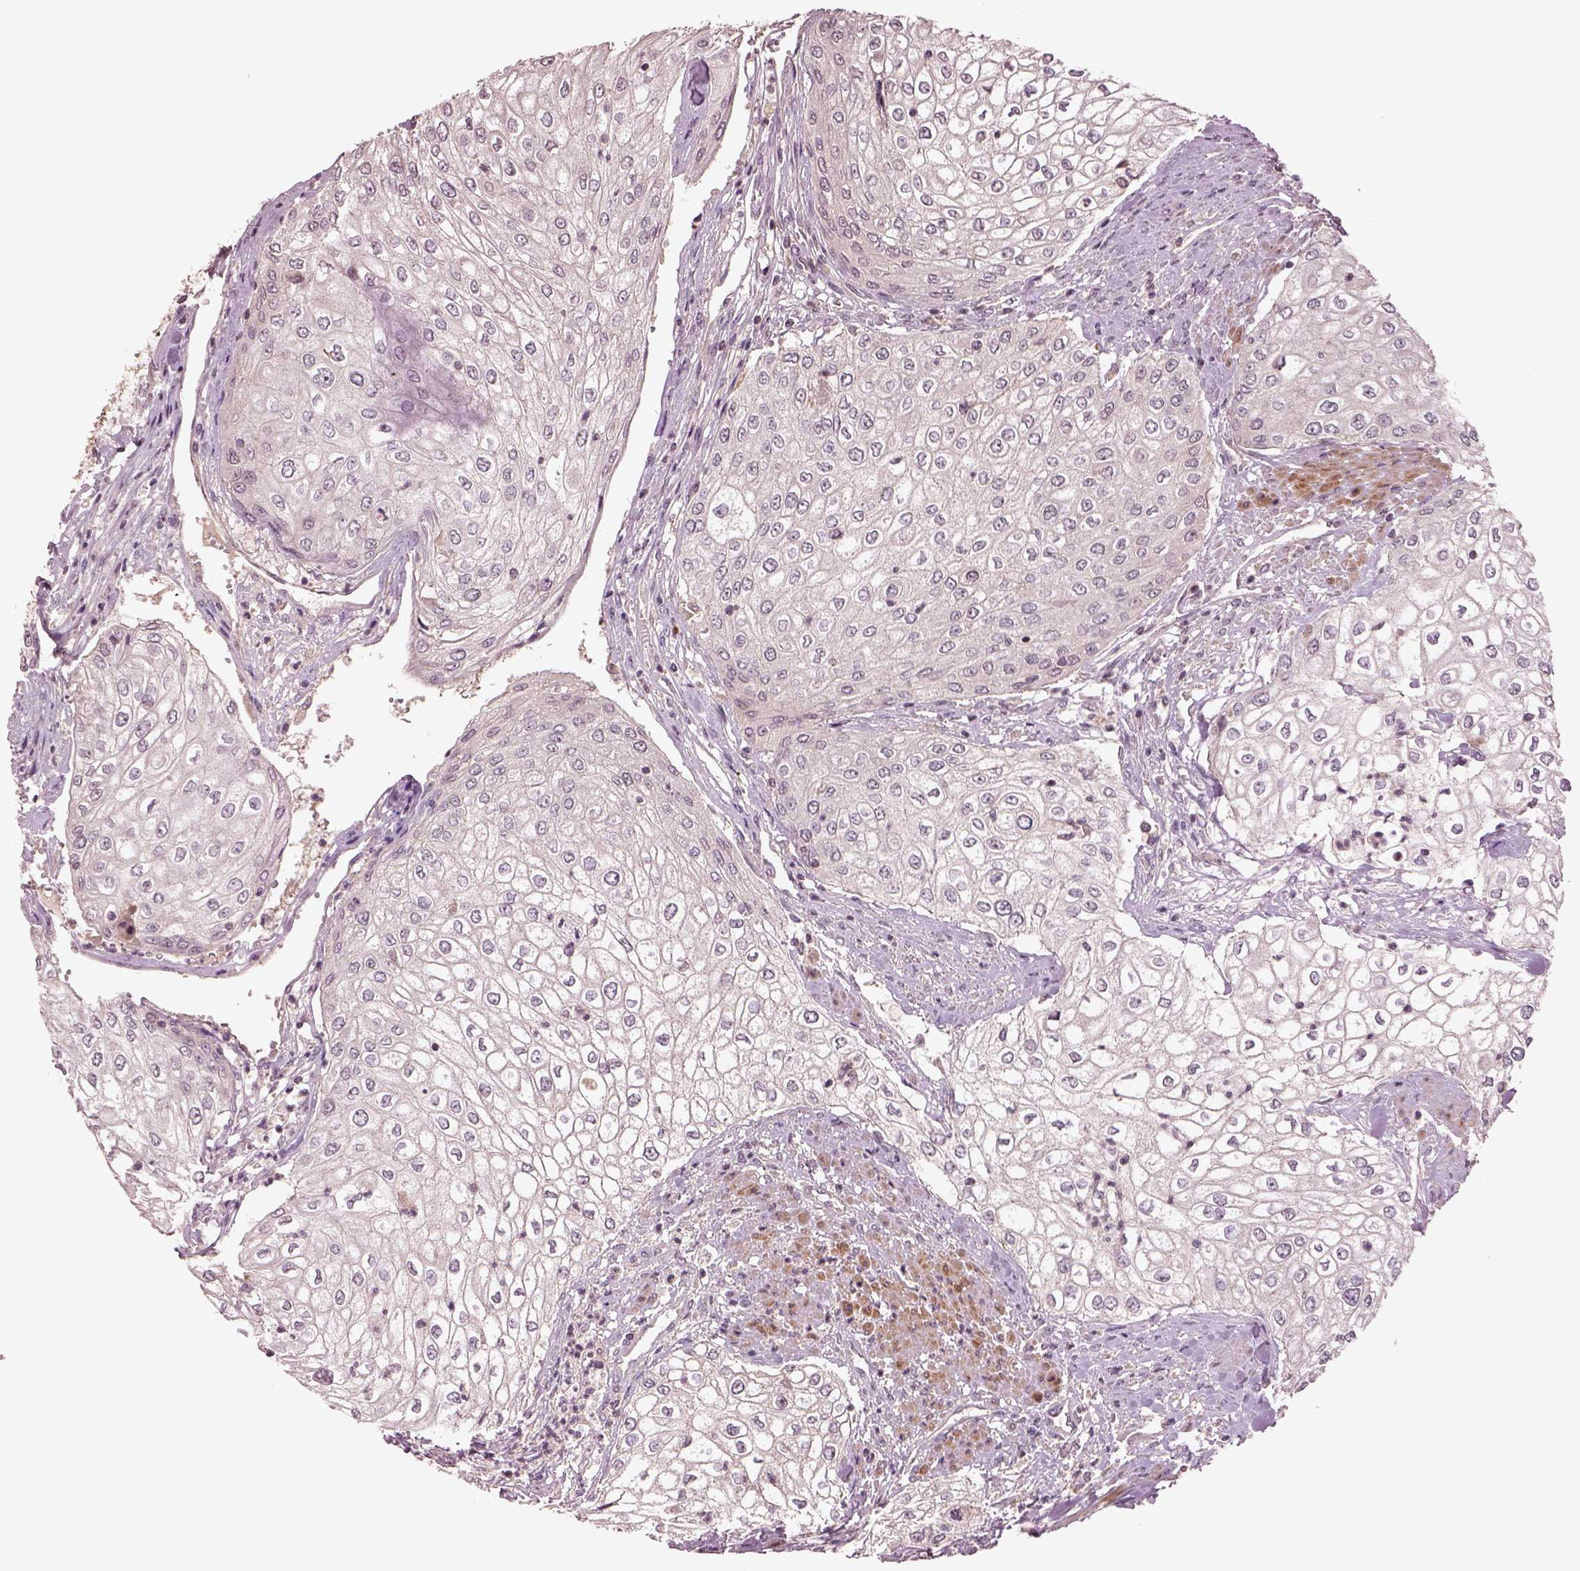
{"staining": {"intensity": "negative", "quantity": "none", "location": "none"}, "tissue": "urothelial cancer", "cell_type": "Tumor cells", "image_type": "cancer", "snomed": [{"axis": "morphology", "description": "Urothelial carcinoma, High grade"}, {"axis": "topography", "description": "Urinary bladder"}], "caption": "High power microscopy image of an immunohistochemistry histopathology image of high-grade urothelial carcinoma, revealing no significant staining in tumor cells.", "gene": "MTHFS", "patient": {"sex": "male", "age": 62}}